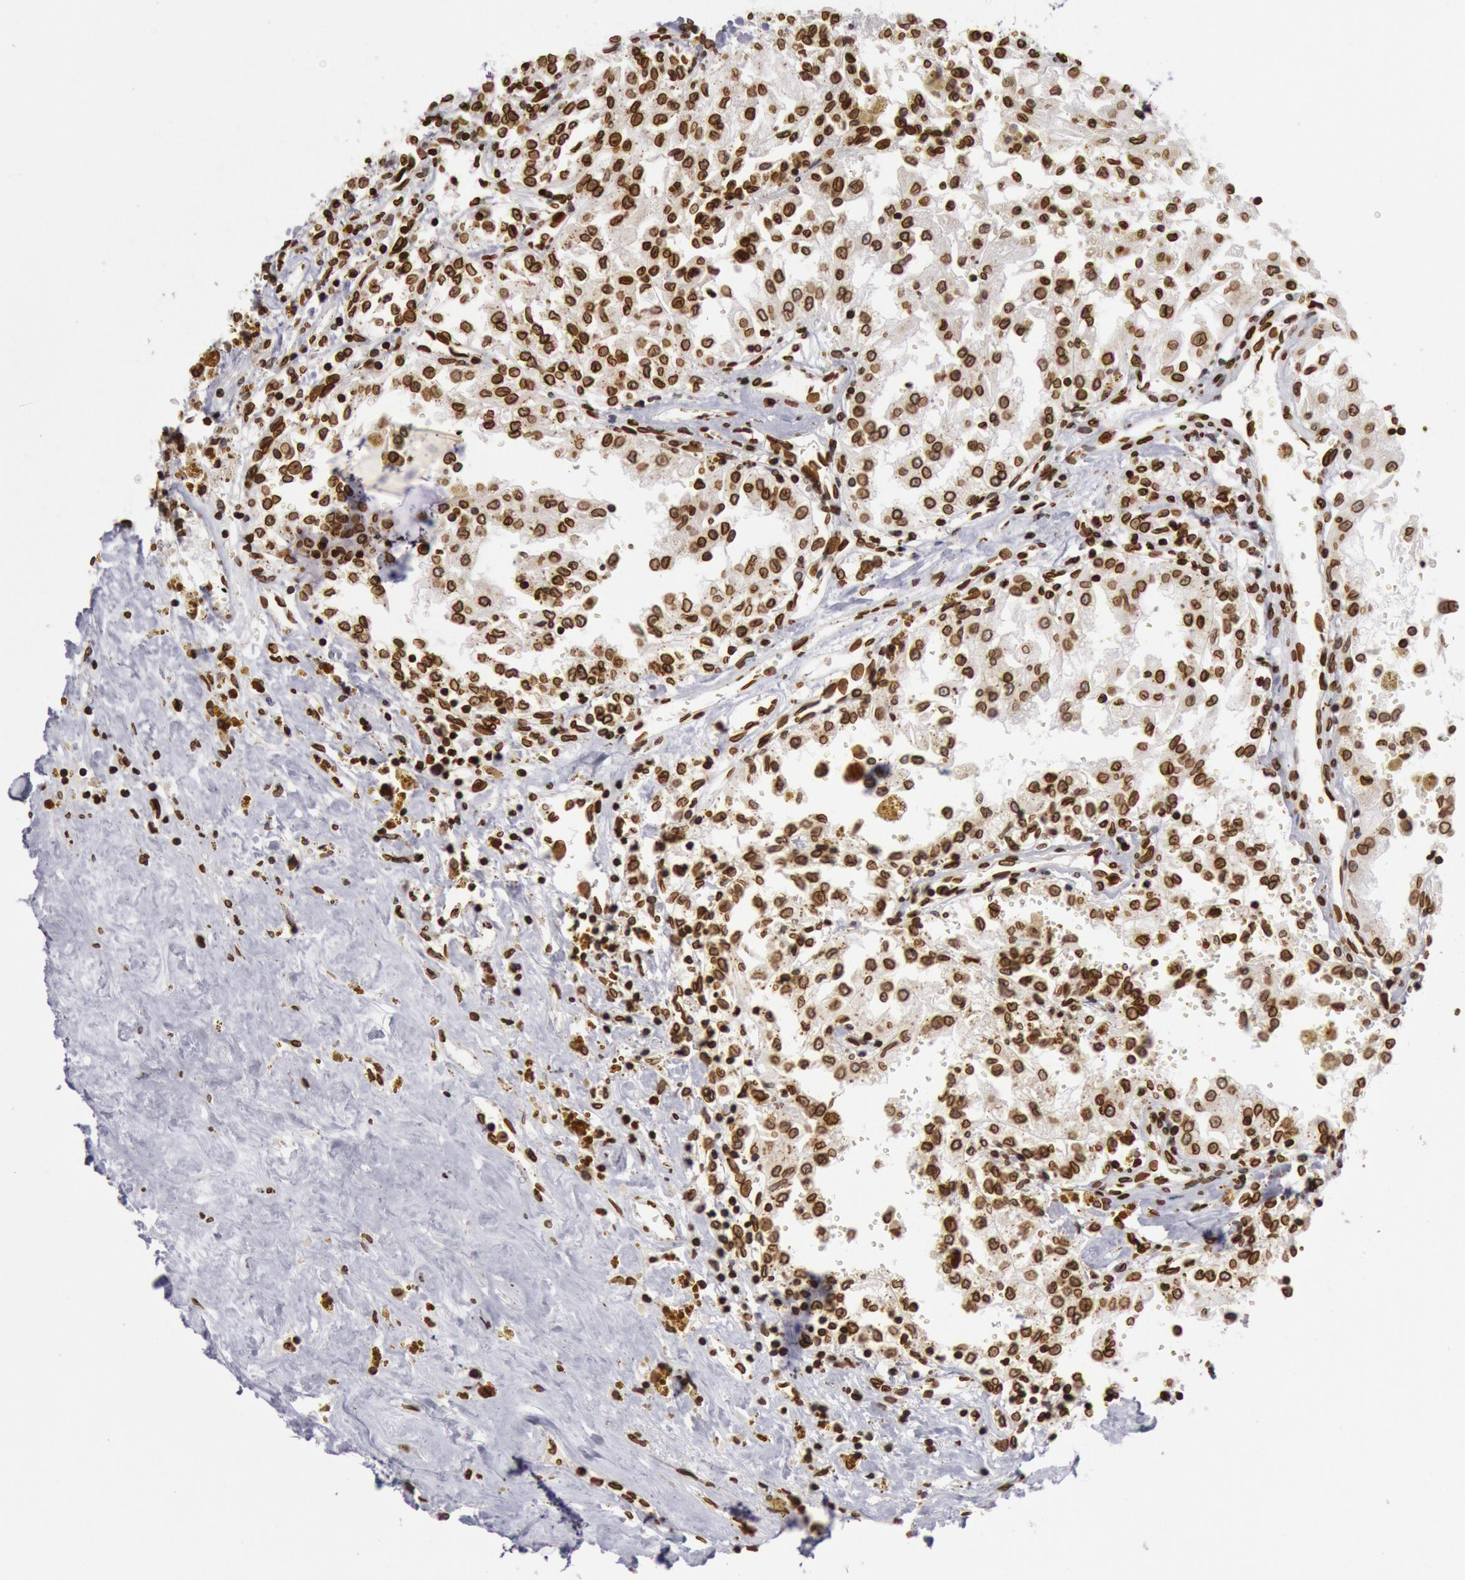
{"staining": {"intensity": "strong", "quantity": ">75%", "location": "cytoplasmic/membranous,nuclear"}, "tissue": "renal cancer", "cell_type": "Tumor cells", "image_type": "cancer", "snomed": [{"axis": "morphology", "description": "Adenocarcinoma, NOS"}, {"axis": "topography", "description": "Kidney"}], "caption": "IHC staining of renal cancer, which exhibits high levels of strong cytoplasmic/membranous and nuclear staining in about >75% of tumor cells indicating strong cytoplasmic/membranous and nuclear protein staining. The staining was performed using DAB (3,3'-diaminobenzidine) (brown) for protein detection and nuclei were counterstained in hematoxylin (blue).", "gene": "SUN2", "patient": {"sex": "male", "age": 78}}